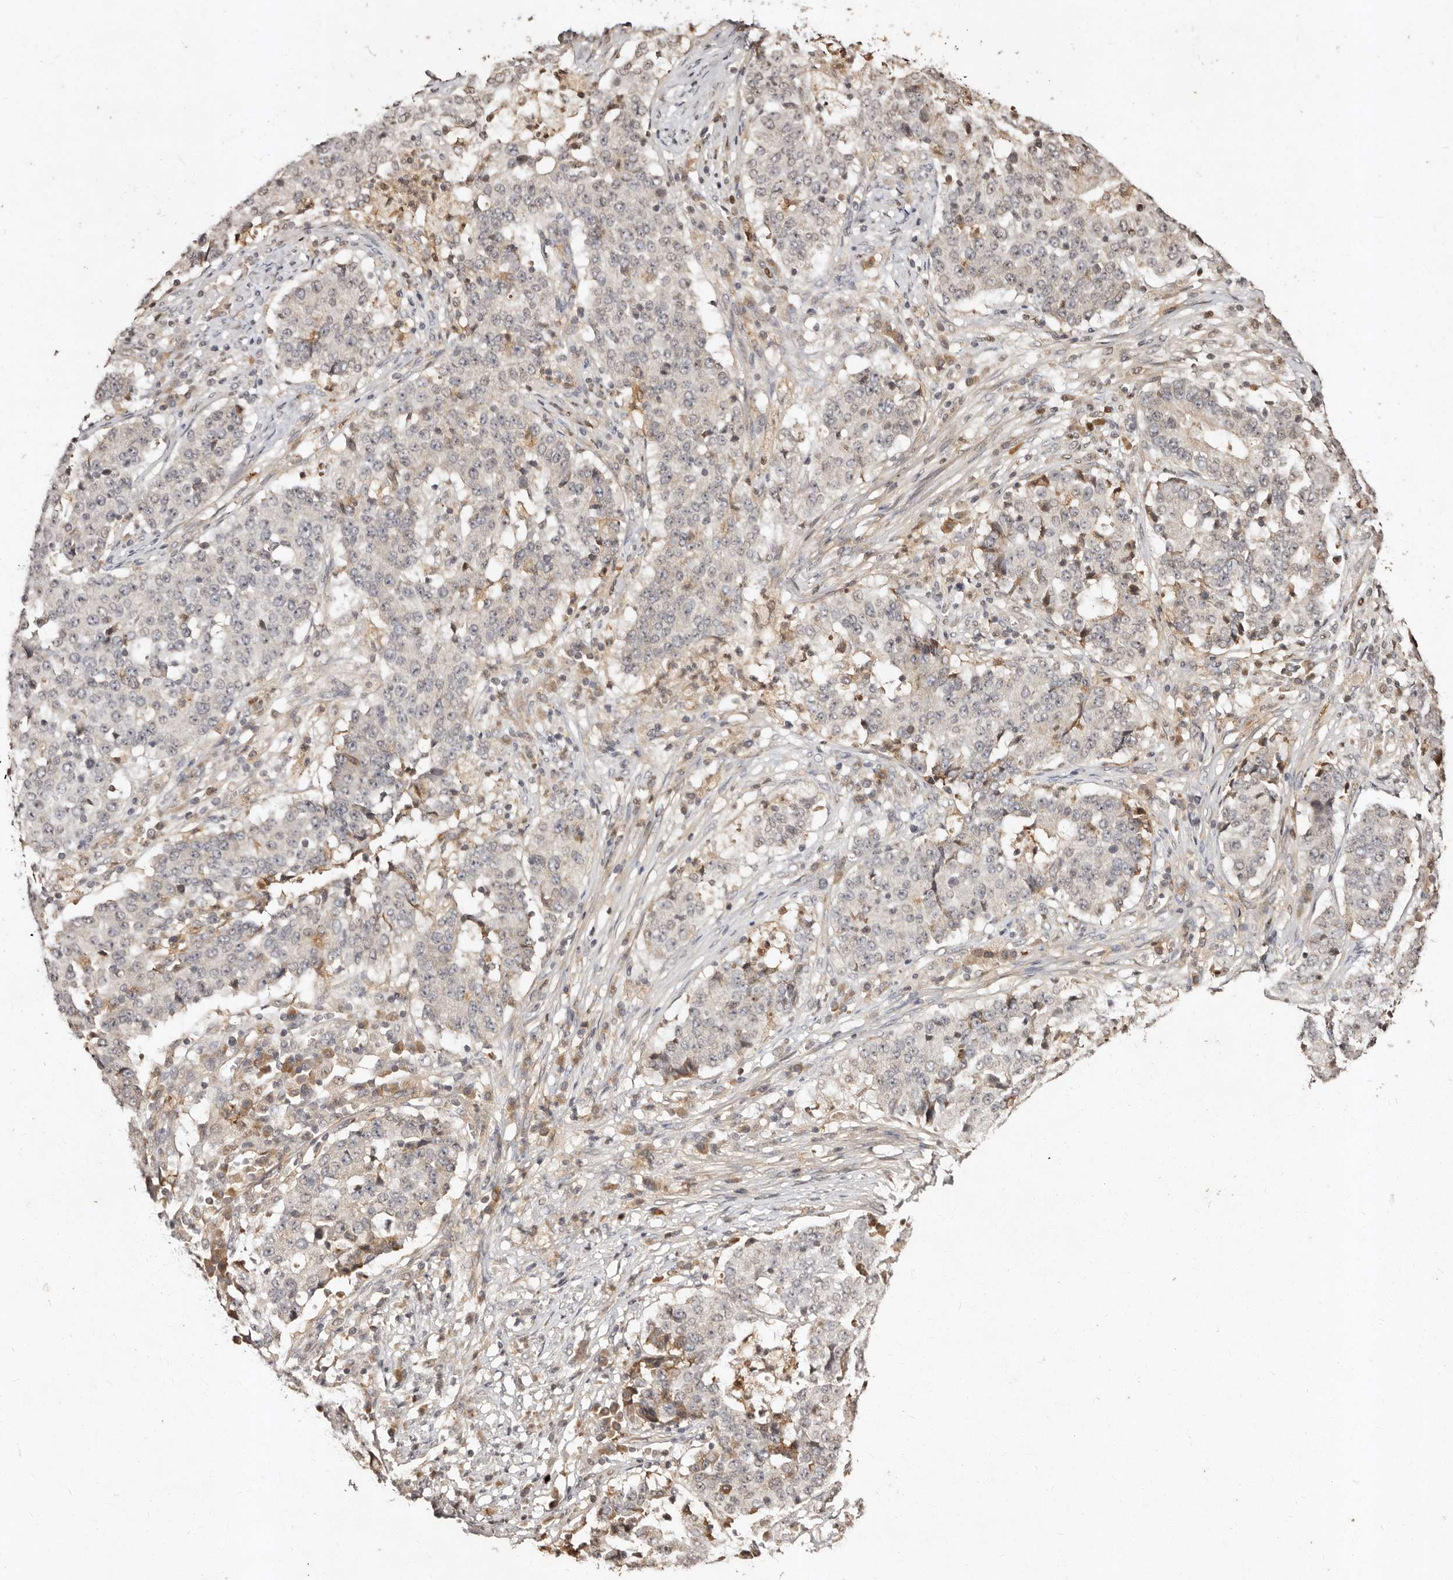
{"staining": {"intensity": "negative", "quantity": "none", "location": "none"}, "tissue": "stomach cancer", "cell_type": "Tumor cells", "image_type": "cancer", "snomed": [{"axis": "morphology", "description": "Adenocarcinoma, NOS"}, {"axis": "topography", "description": "Stomach"}], "caption": "Tumor cells show no significant expression in stomach cancer (adenocarcinoma).", "gene": "LCORL", "patient": {"sex": "male", "age": 59}}